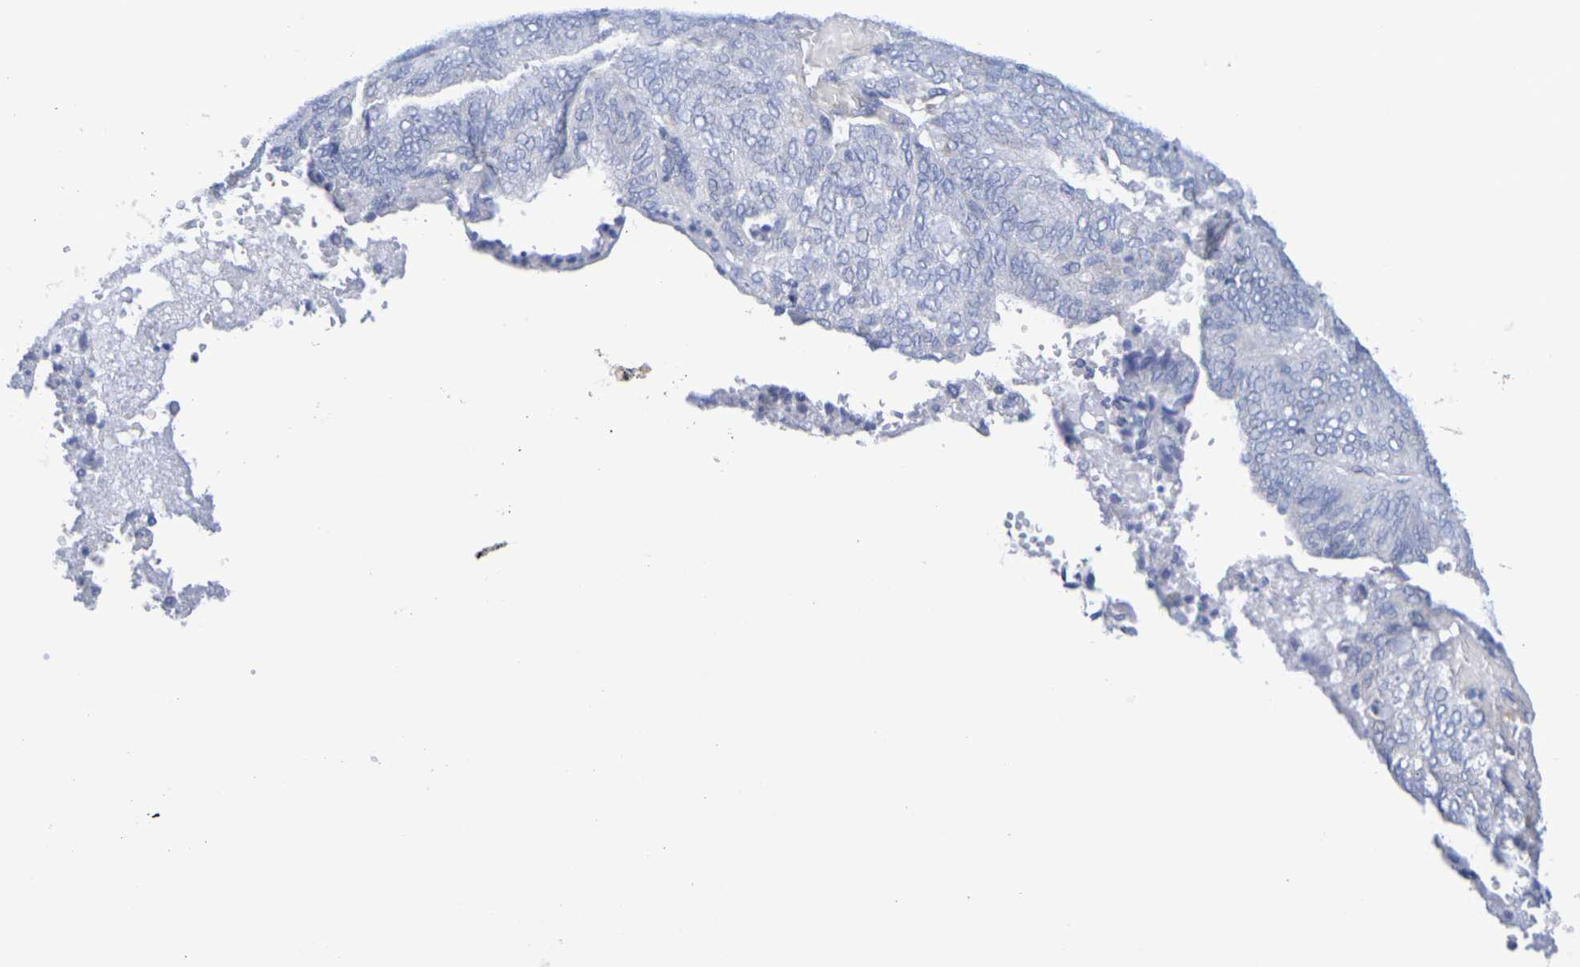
{"staining": {"intensity": "negative", "quantity": "none", "location": "none"}, "tissue": "endometrial cancer", "cell_type": "Tumor cells", "image_type": "cancer", "snomed": [{"axis": "morphology", "description": "Adenocarcinoma, NOS"}, {"axis": "topography", "description": "Uterus"}], "caption": "Immunohistochemistry histopathology image of endometrial cancer (adenocarcinoma) stained for a protein (brown), which demonstrates no staining in tumor cells.", "gene": "TMCC3", "patient": {"sex": "female", "age": 60}}